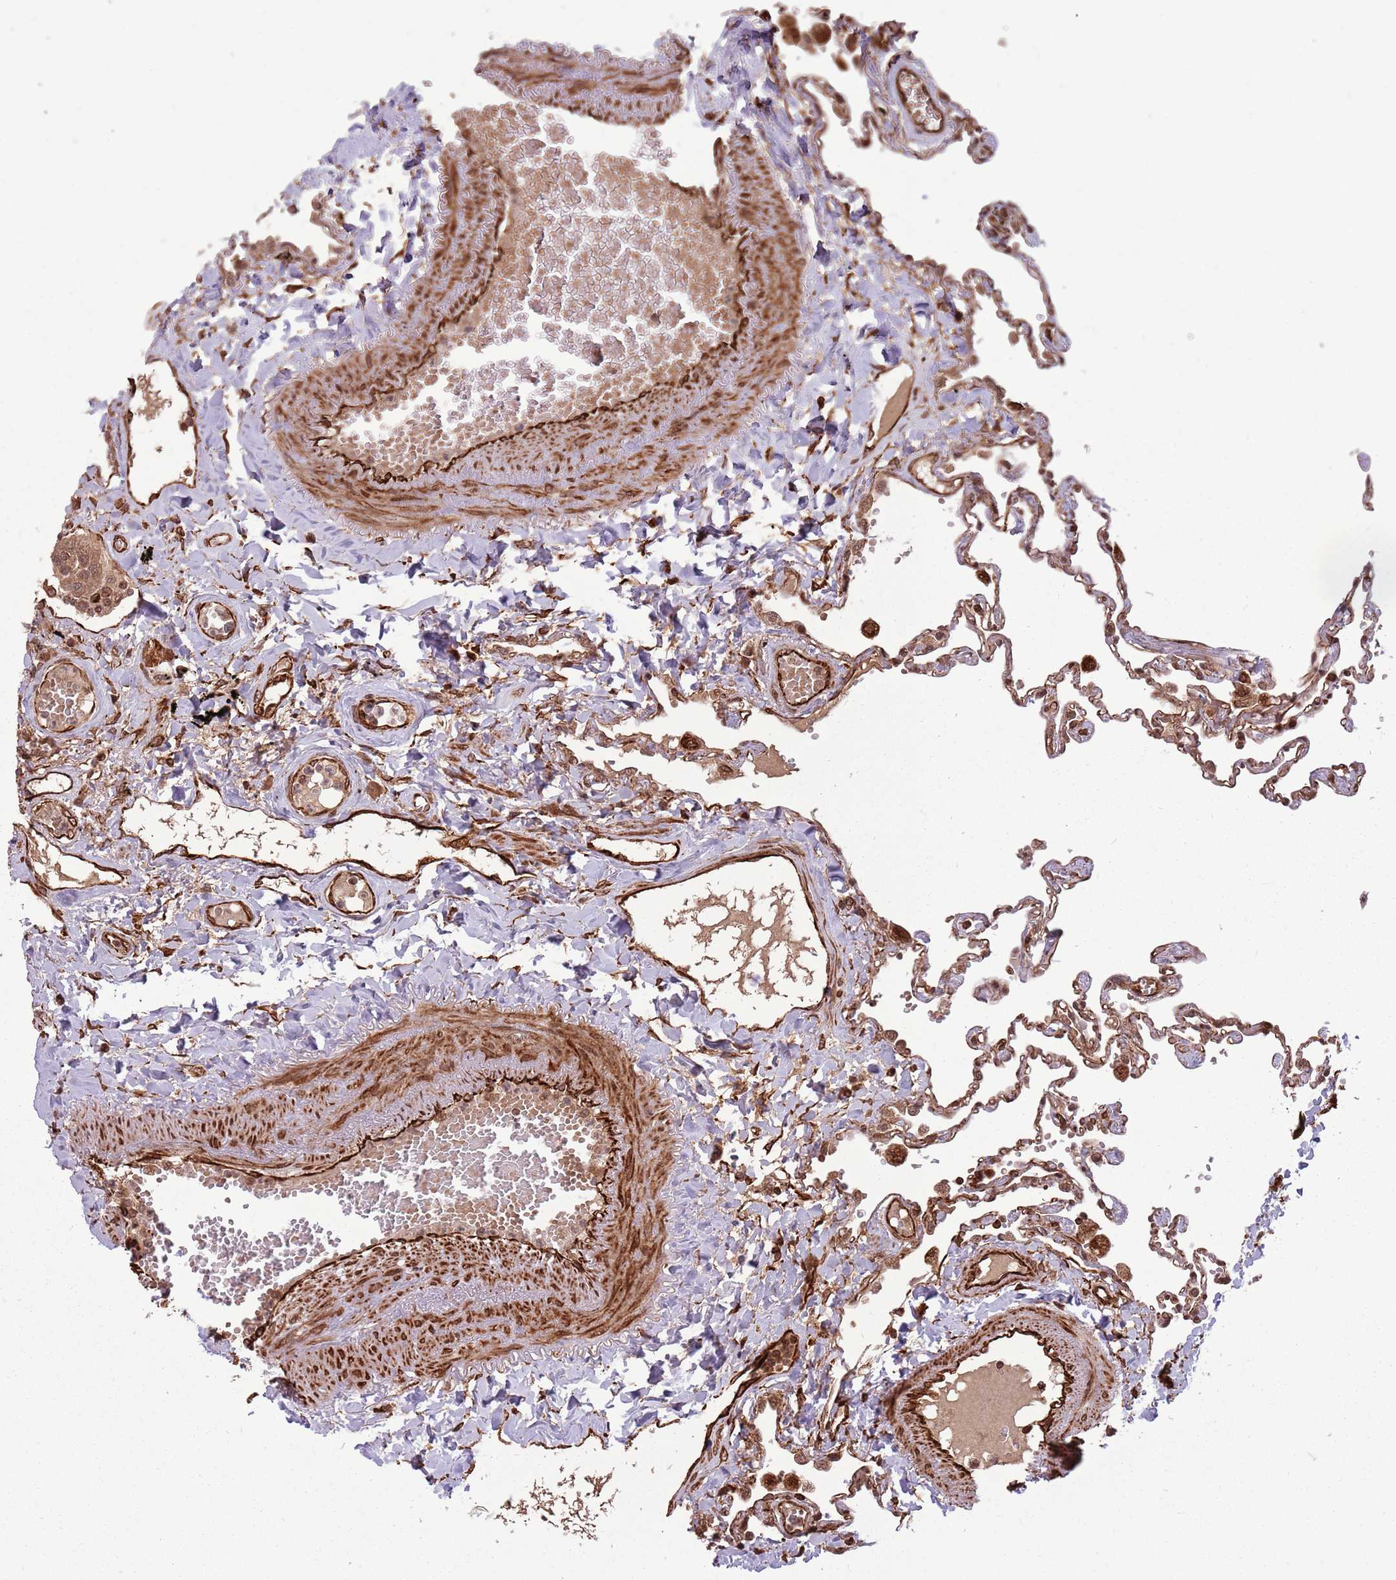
{"staining": {"intensity": "moderate", "quantity": ">75%", "location": "cytoplasmic/membranous,nuclear"}, "tissue": "lung", "cell_type": "Alveolar cells", "image_type": "normal", "snomed": [{"axis": "morphology", "description": "Normal tissue, NOS"}, {"axis": "topography", "description": "Lung"}], "caption": "Immunohistochemical staining of normal human lung reveals >75% levels of moderate cytoplasmic/membranous,nuclear protein expression in approximately >75% of alveolar cells. (Brightfield microscopy of DAB IHC at high magnification).", "gene": "ADAMTS3", "patient": {"sex": "female", "age": 67}}